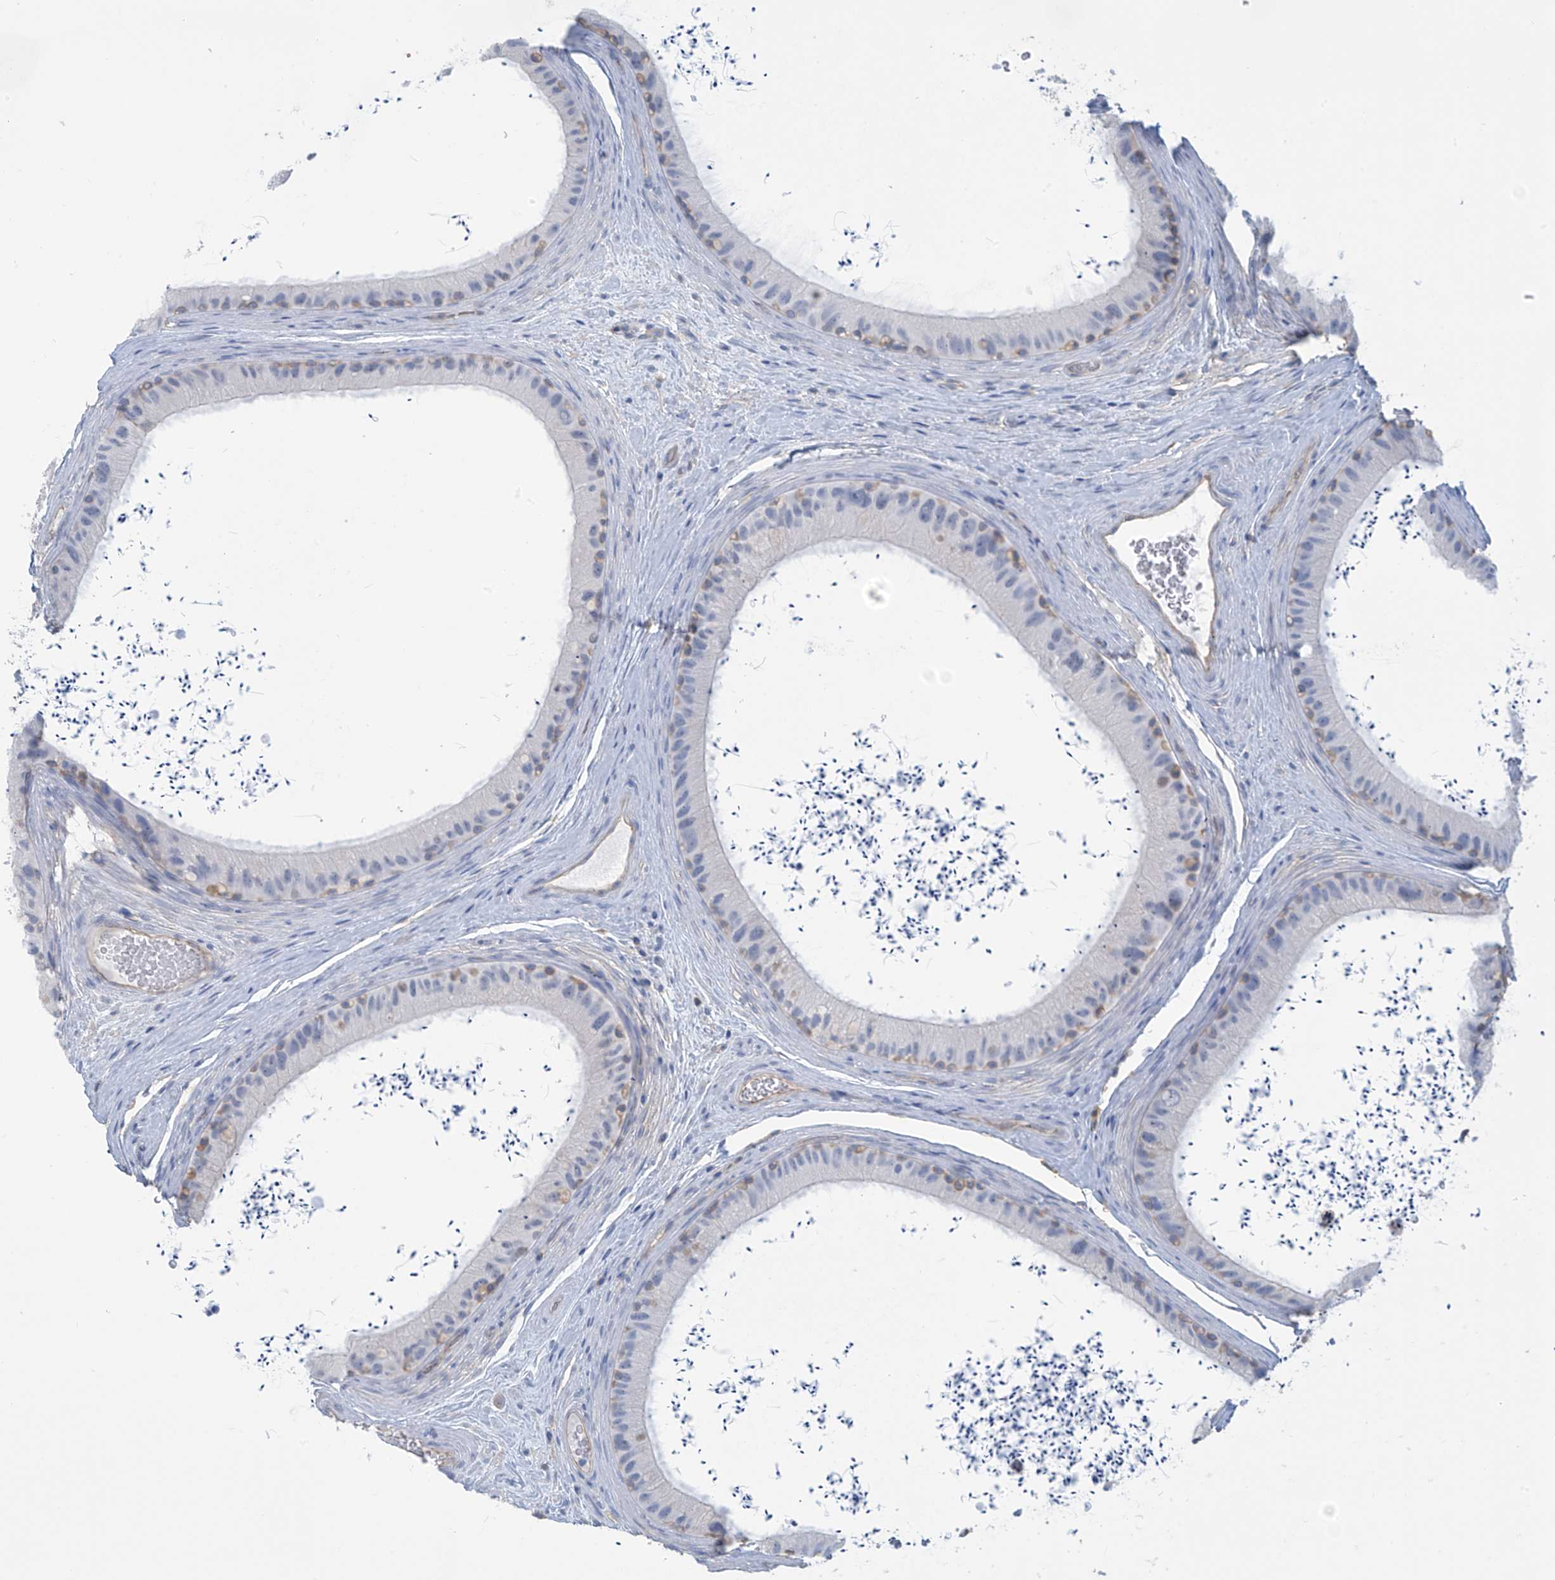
{"staining": {"intensity": "weak", "quantity": "<25%", "location": "cytoplasmic/membranous"}, "tissue": "epididymis", "cell_type": "Glandular cells", "image_type": "normal", "snomed": [{"axis": "morphology", "description": "Normal tissue, NOS"}, {"axis": "topography", "description": "Epididymis, spermatic cord, NOS"}], "caption": "Unremarkable epididymis was stained to show a protein in brown. There is no significant positivity in glandular cells.", "gene": "ZNF846", "patient": {"sex": "male", "age": 50}}